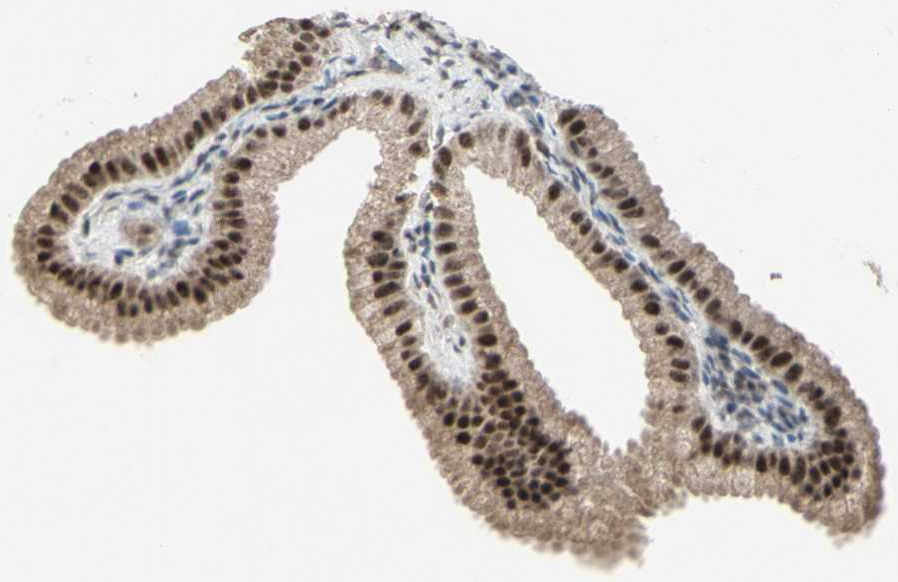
{"staining": {"intensity": "strong", "quantity": ">75%", "location": "cytoplasmic/membranous,nuclear"}, "tissue": "gallbladder", "cell_type": "Glandular cells", "image_type": "normal", "snomed": [{"axis": "morphology", "description": "Normal tissue, NOS"}, {"axis": "topography", "description": "Gallbladder"}], "caption": "Human gallbladder stained with a brown dye exhibits strong cytoplasmic/membranous,nuclear positive staining in approximately >75% of glandular cells.", "gene": "CCNT1", "patient": {"sex": "female", "age": 64}}